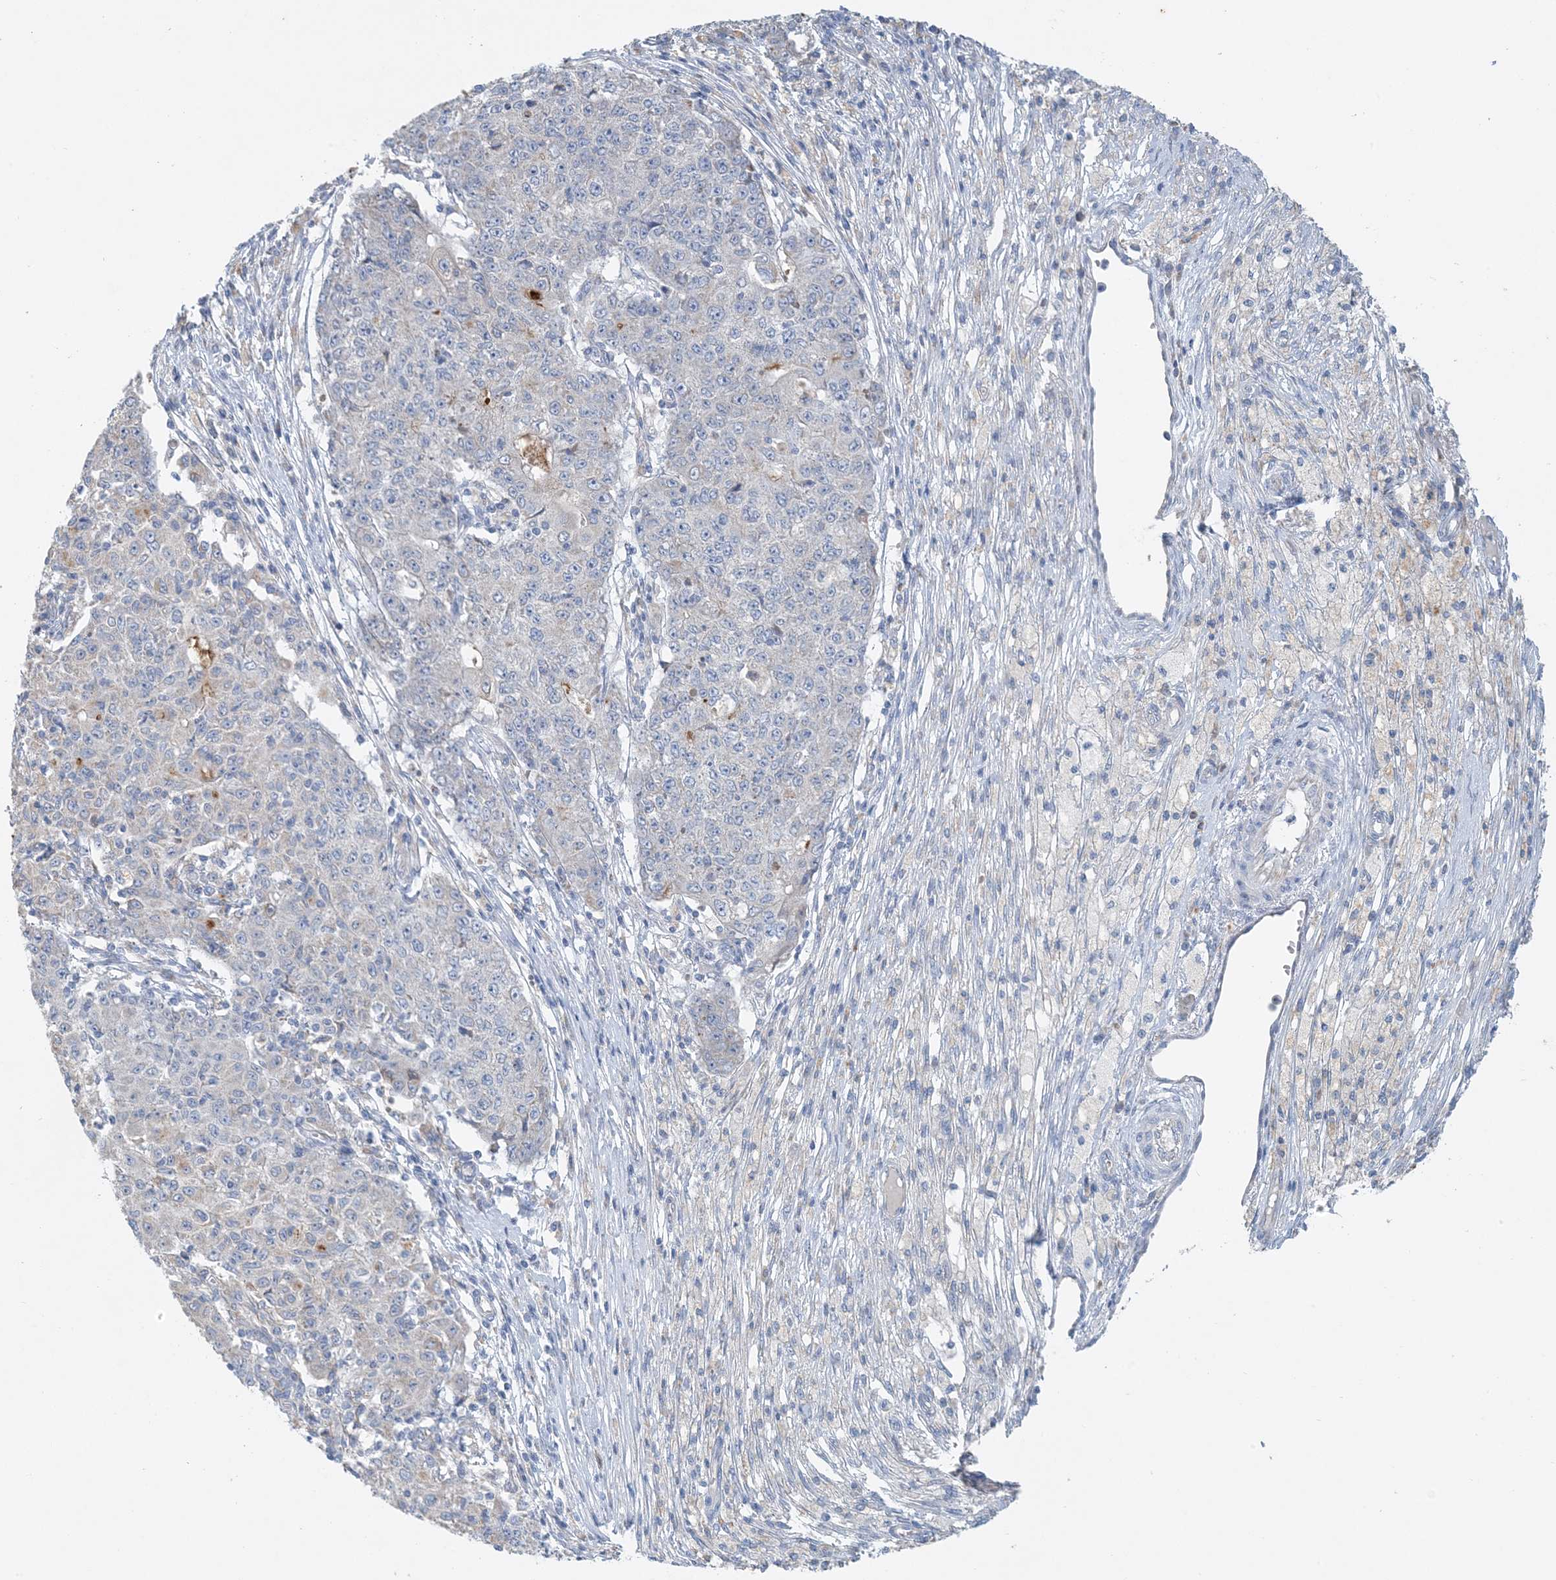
{"staining": {"intensity": "moderate", "quantity": "<25%", "location": "cytoplasmic/membranous"}, "tissue": "ovarian cancer", "cell_type": "Tumor cells", "image_type": "cancer", "snomed": [{"axis": "morphology", "description": "Carcinoma, endometroid"}, {"axis": "topography", "description": "Ovary"}], "caption": "Tumor cells show low levels of moderate cytoplasmic/membranous positivity in approximately <25% of cells in human ovarian cancer.", "gene": "ZCCHC18", "patient": {"sex": "female", "age": 42}}